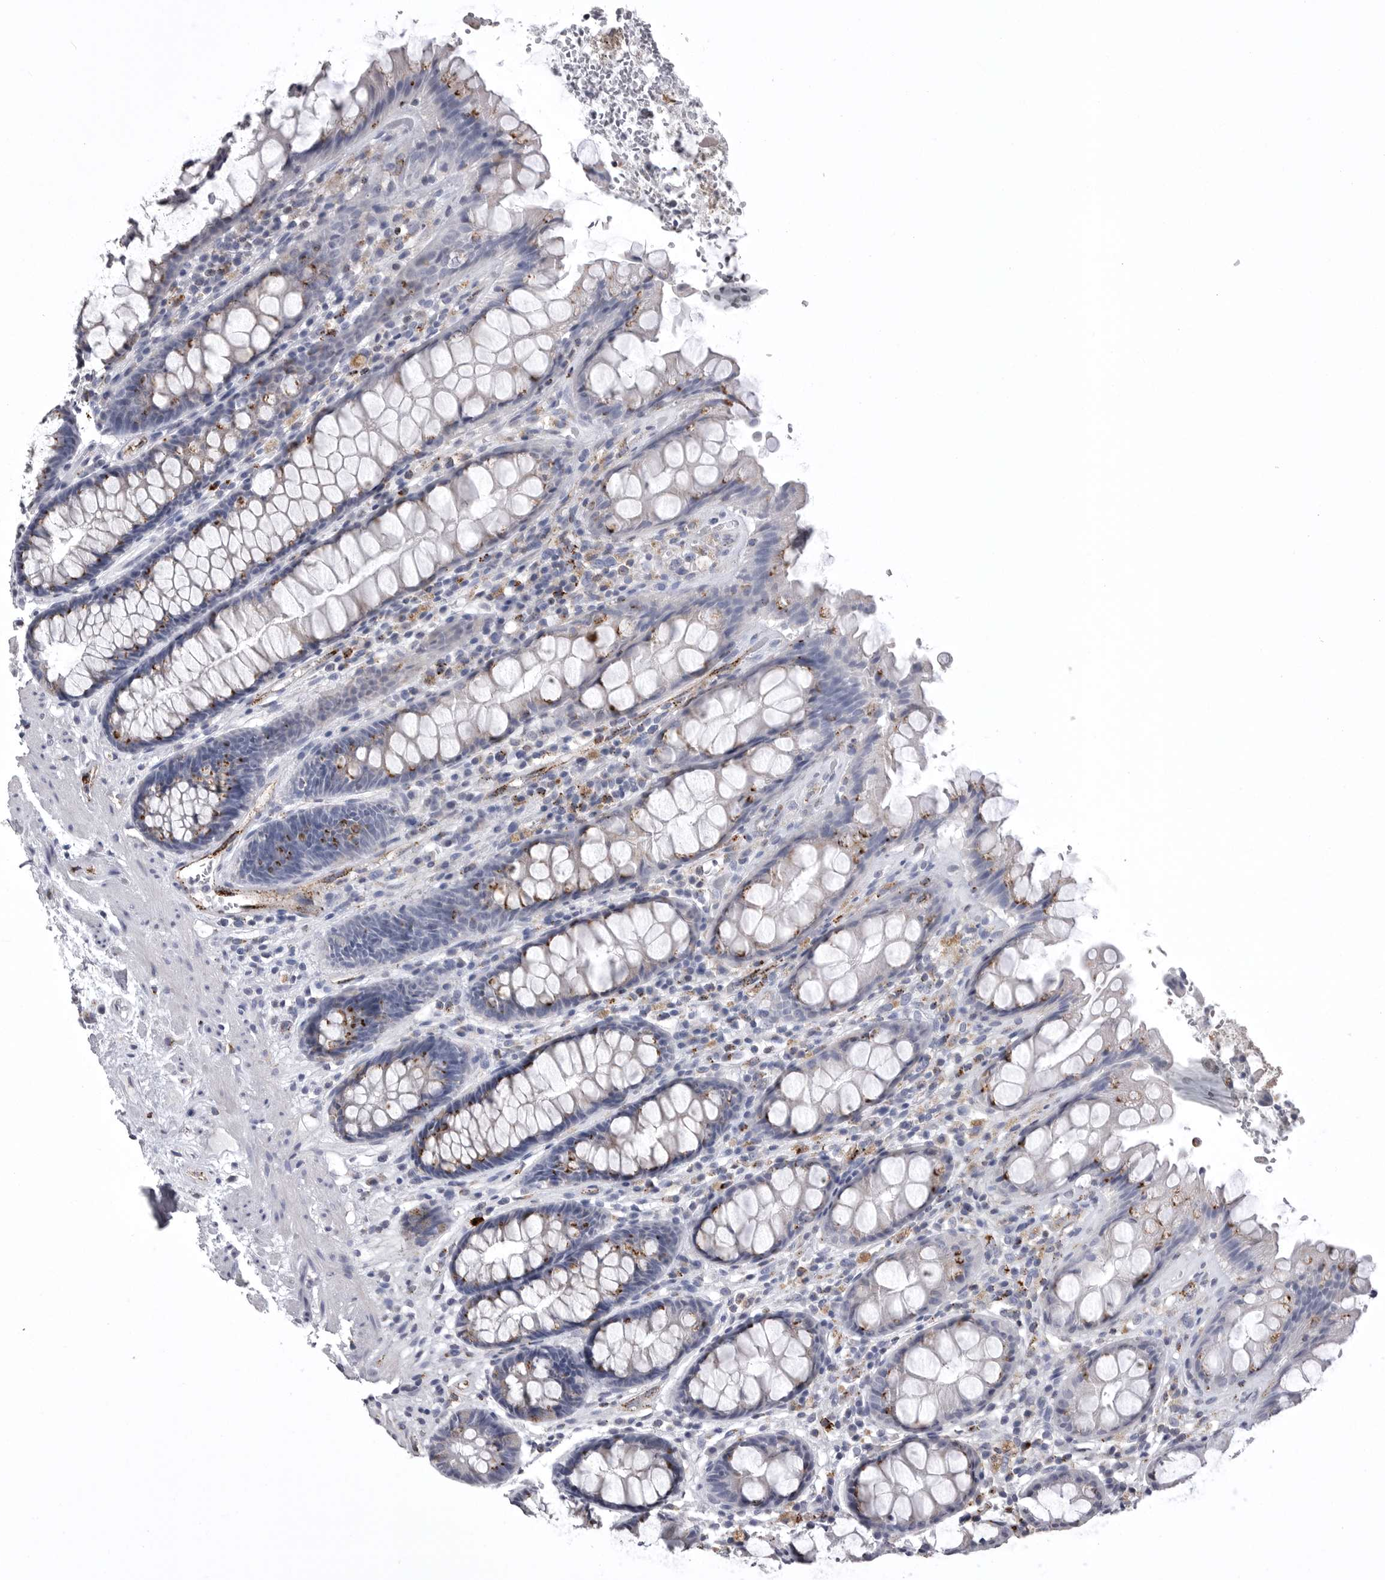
{"staining": {"intensity": "moderate", "quantity": "<25%", "location": "cytoplasmic/membranous"}, "tissue": "rectum", "cell_type": "Glandular cells", "image_type": "normal", "snomed": [{"axis": "morphology", "description": "Normal tissue, NOS"}, {"axis": "topography", "description": "Rectum"}], "caption": "Immunohistochemistry staining of unremarkable rectum, which shows low levels of moderate cytoplasmic/membranous staining in about <25% of glandular cells indicating moderate cytoplasmic/membranous protein staining. The staining was performed using DAB (brown) for protein detection and nuclei were counterstained in hematoxylin (blue).", "gene": "PSPN", "patient": {"sex": "male", "age": 64}}